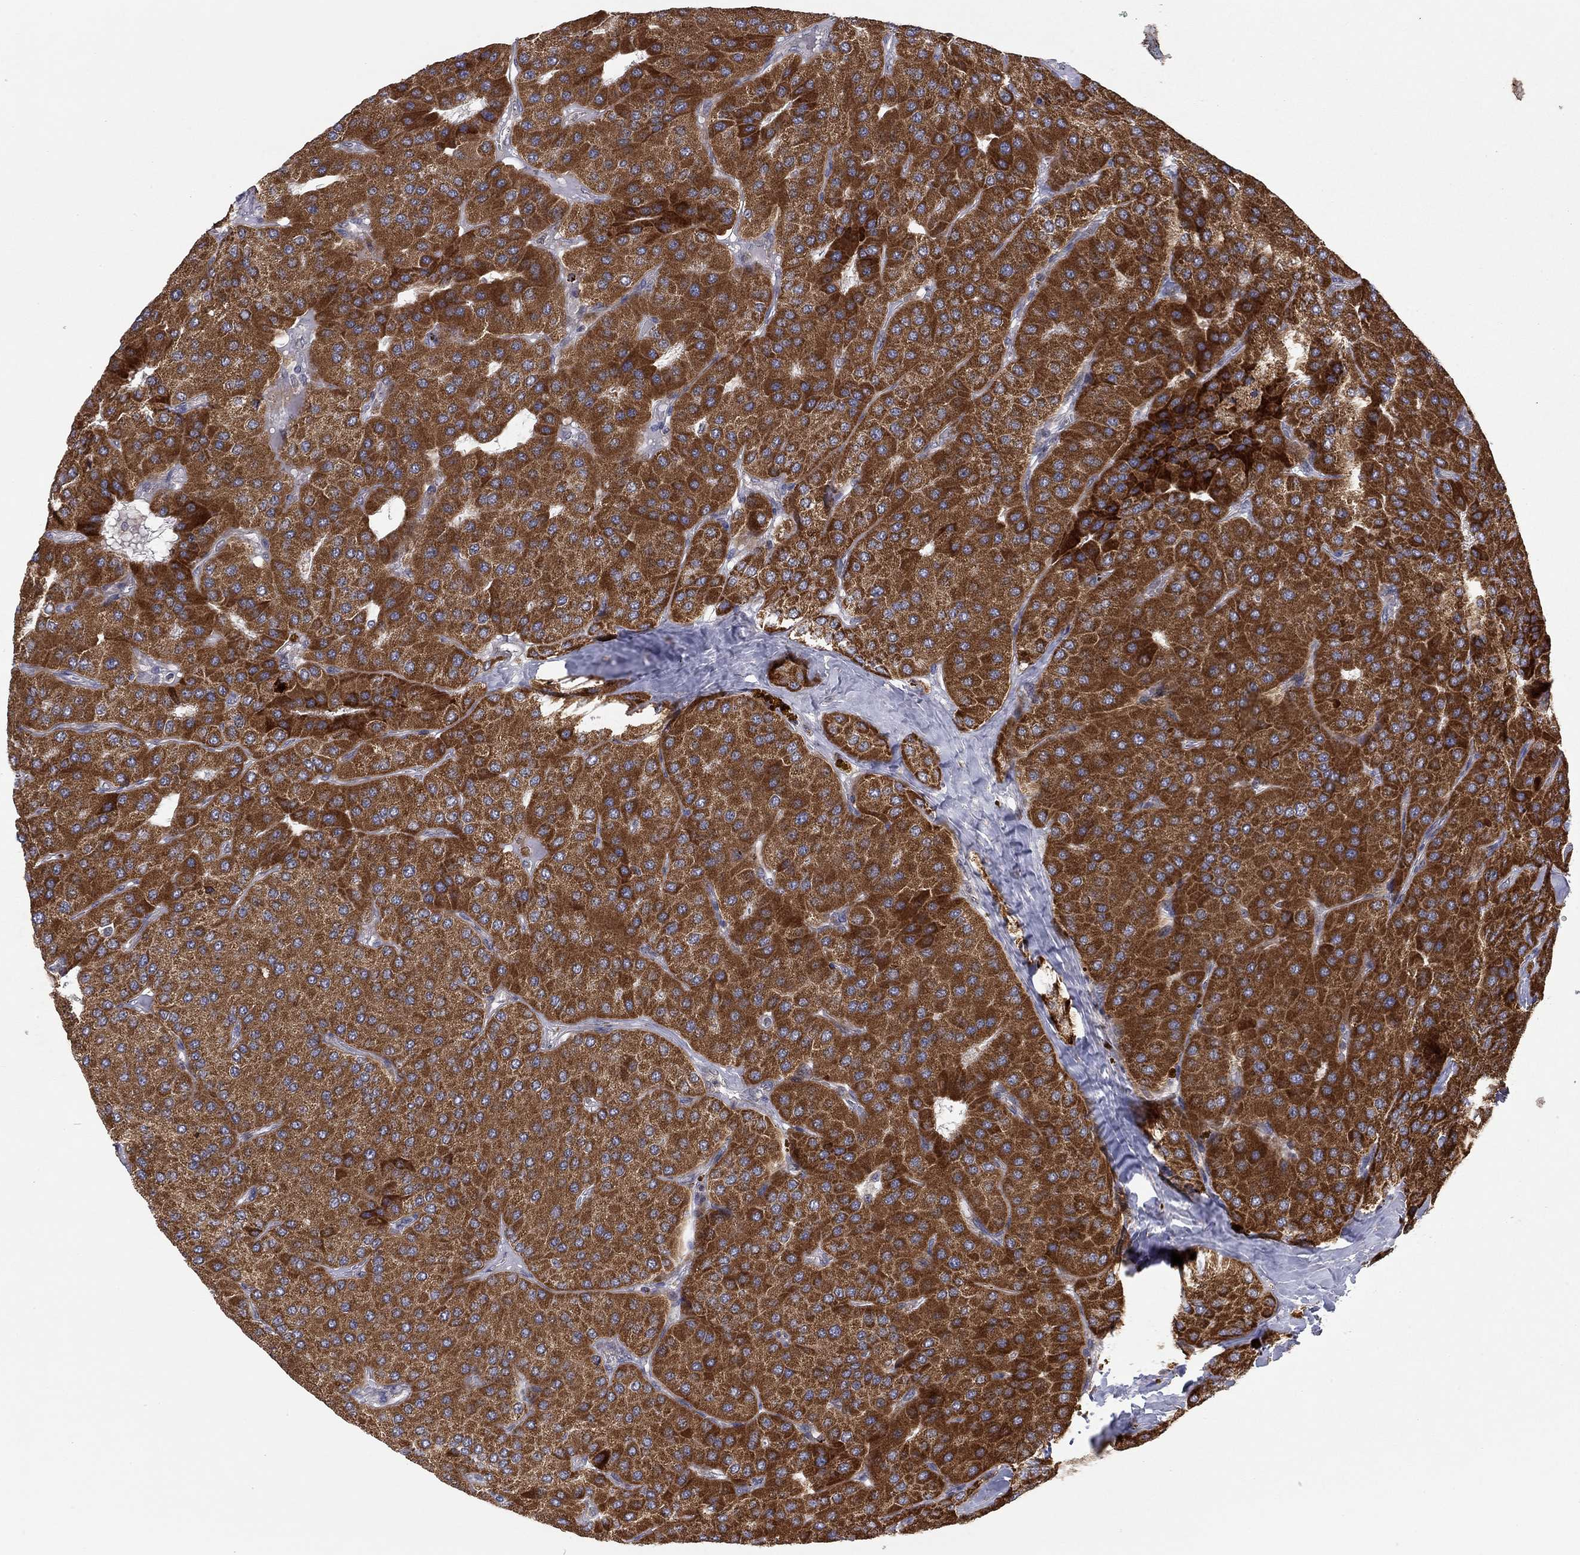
{"staining": {"intensity": "strong", "quantity": ">75%", "location": "cytoplasmic/membranous"}, "tissue": "parathyroid gland", "cell_type": "Glandular cells", "image_type": "normal", "snomed": [{"axis": "morphology", "description": "Normal tissue, NOS"}, {"axis": "morphology", "description": "Adenoma, NOS"}, {"axis": "topography", "description": "Parathyroid gland"}], "caption": "Immunohistochemistry (IHC) micrograph of benign parathyroid gland: human parathyroid gland stained using IHC exhibits high levels of strong protein expression localized specifically in the cytoplasmic/membranous of glandular cells, appearing as a cytoplasmic/membranous brown color.", "gene": "IDS", "patient": {"sex": "female", "age": 86}}